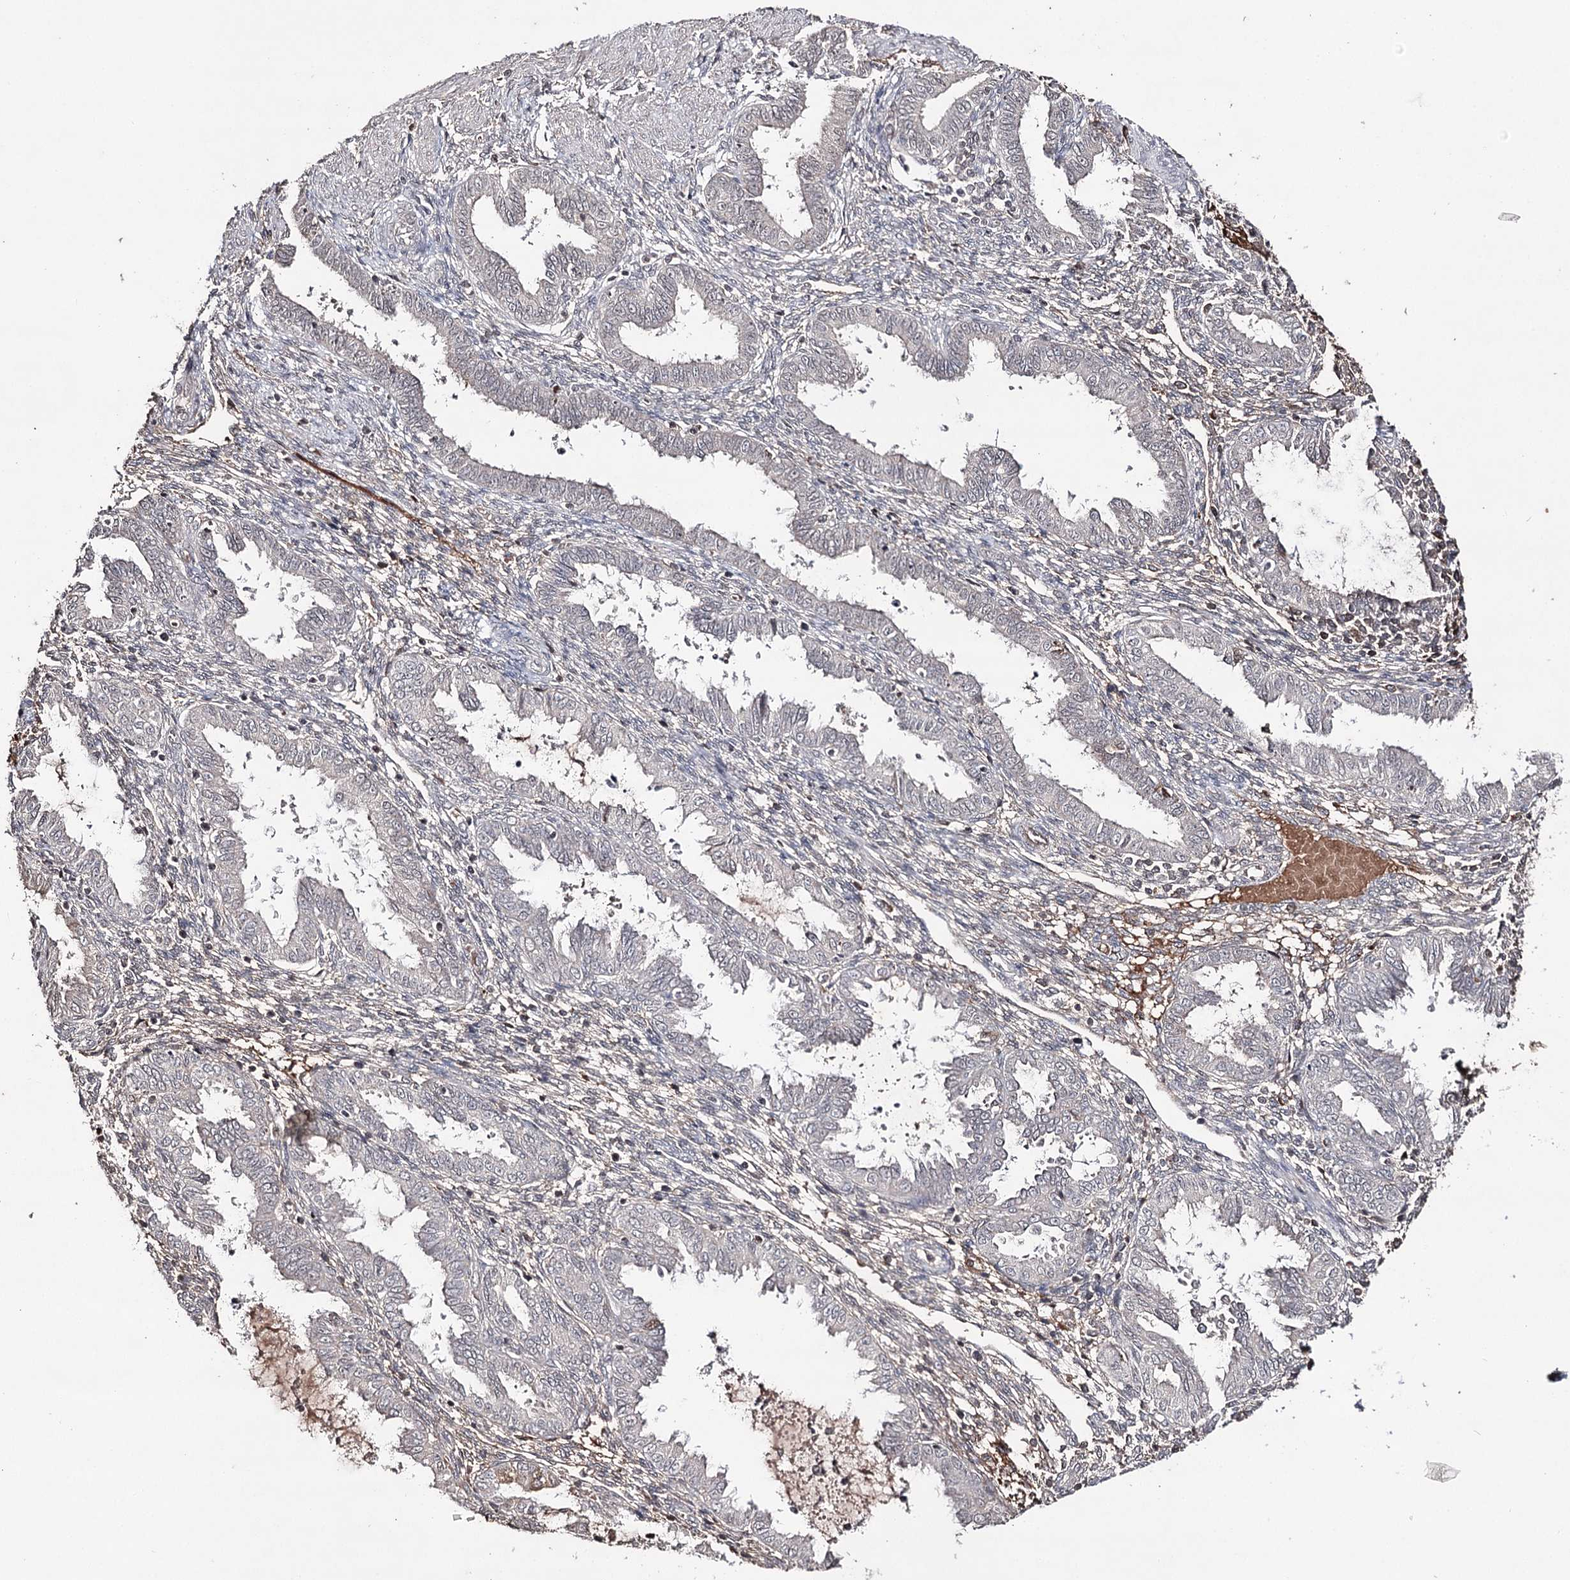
{"staining": {"intensity": "negative", "quantity": "none", "location": "none"}, "tissue": "endometrium", "cell_type": "Cells in endometrial stroma", "image_type": "normal", "snomed": [{"axis": "morphology", "description": "Normal tissue, NOS"}, {"axis": "topography", "description": "Endometrium"}], "caption": "The micrograph reveals no staining of cells in endometrial stroma in benign endometrium.", "gene": "SYNGR3", "patient": {"sex": "female", "age": 33}}